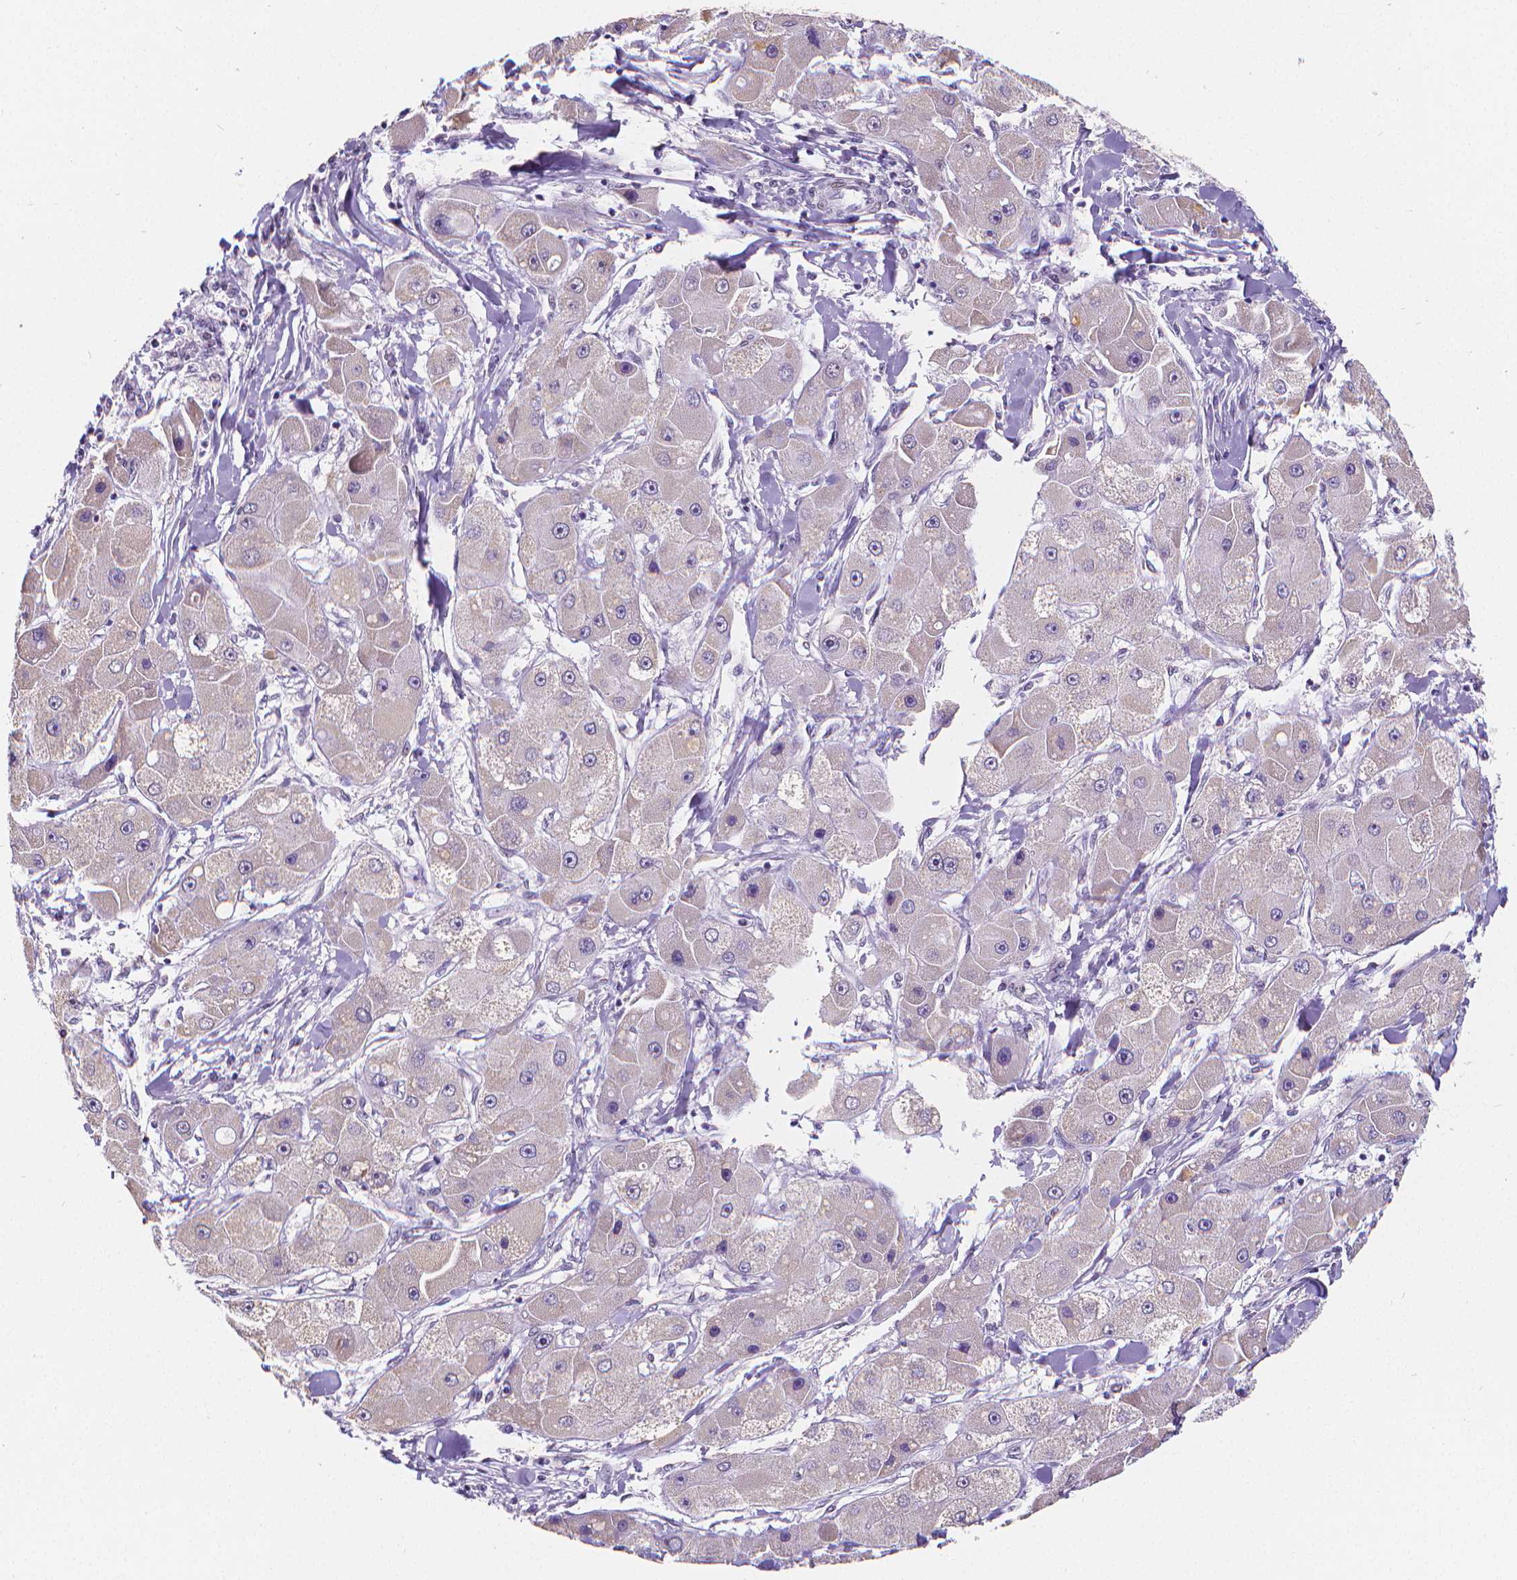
{"staining": {"intensity": "negative", "quantity": "none", "location": "none"}, "tissue": "liver cancer", "cell_type": "Tumor cells", "image_type": "cancer", "snomed": [{"axis": "morphology", "description": "Carcinoma, Hepatocellular, NOS"}, {"axis": "topography", "description": "Liver"}], "caption": "High magnification brightfield microscopy of liver cancer (hepatocellular carcinoma) stained with DAB (brown) and counterstained with hematoxylin (blue): tumor cells show no significant staining.", "gene": "MEF2C", "patient": {"sex": "male", "age": 24}}